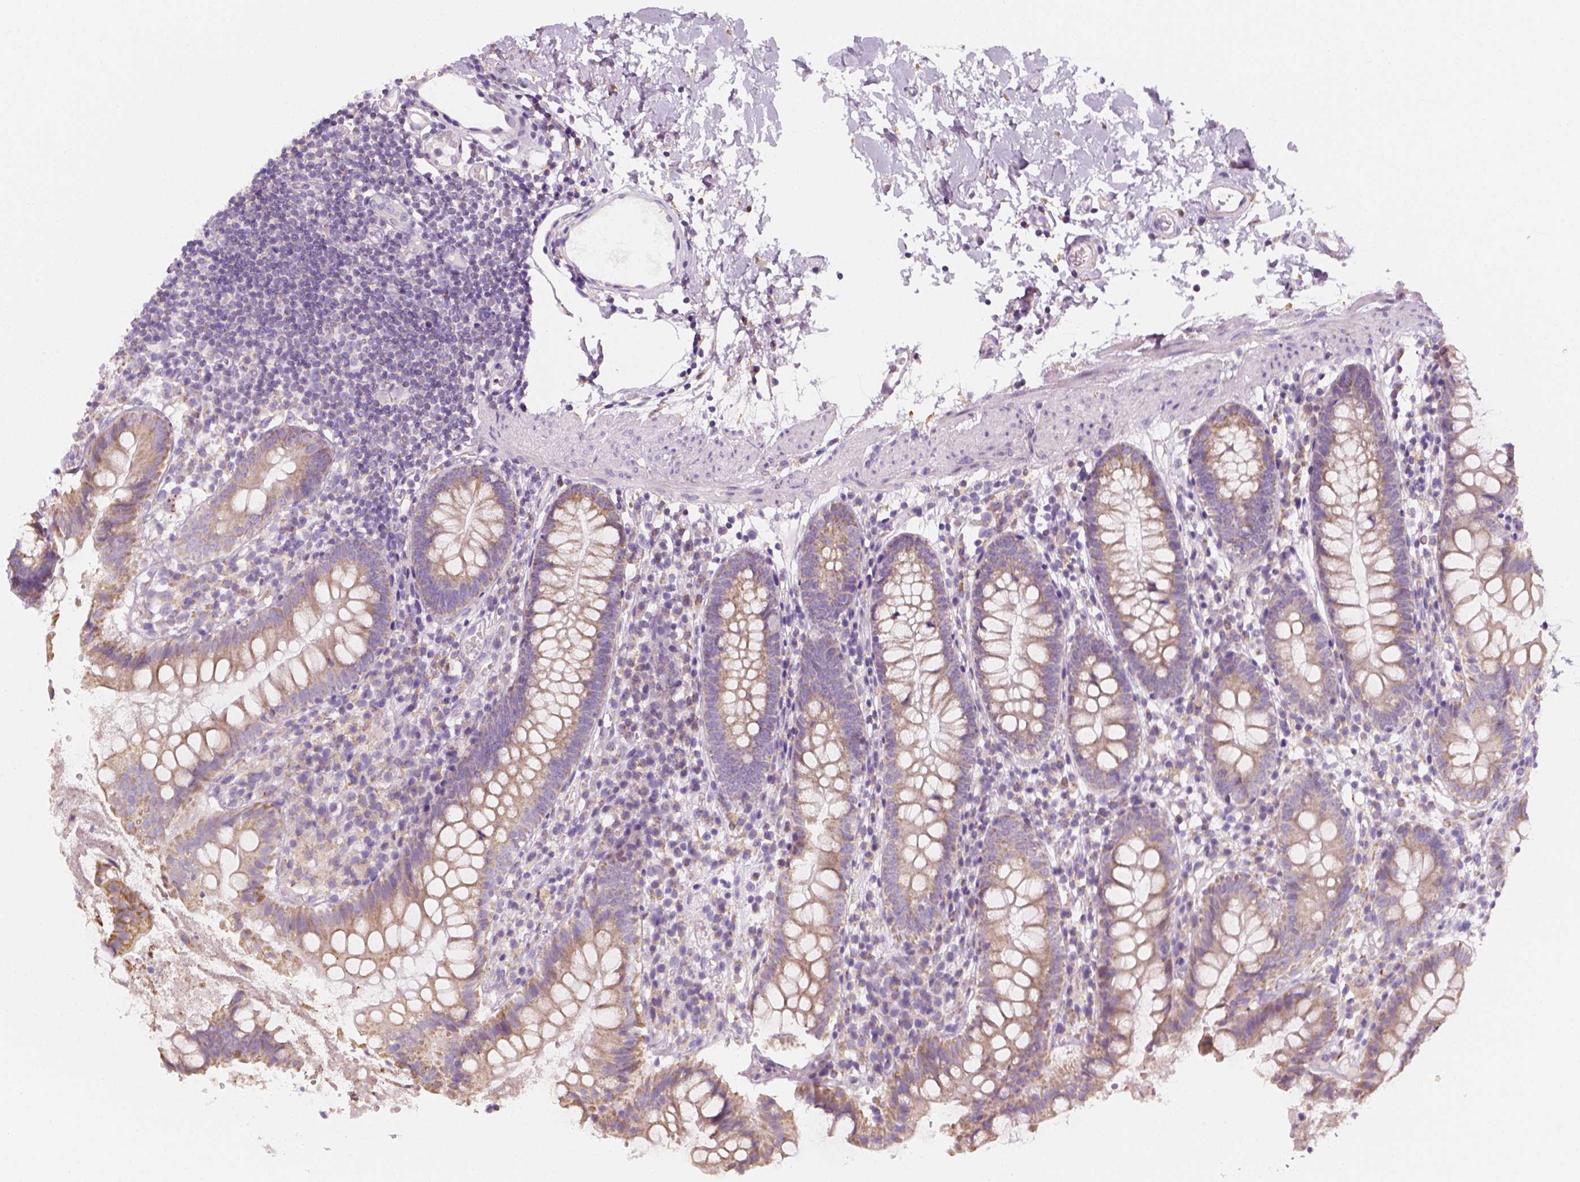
{"staining": {"intensity": "moderate", "quantity": ">75%", "location": "cytoplasmic/membranous"}, "tissue": "small intestine", "cell_type": "Glandular cells", "image_type": "normal", "snomed": [{"axis": "morphology", "description": "Normal tissue, NOS"}, {"axis": "topography", "description": "Small intestine"}], "caption": "High-magnification brightfield microscopy of normal small intestine stained with DAB (brown) and counterstained with hematoxylin (blue). glandular cells exhibit moderate cytoplasmic/membranous positivity is appreciated in about>75% of cells. The staining was performed using DAB (3,3'-diaminobenzidine), with brown indicating positive protein expression. Nuclei are stained blue with hematoxylin.", "gene": "AWAT2", "patient": {"sex": "female", "age": 90}}